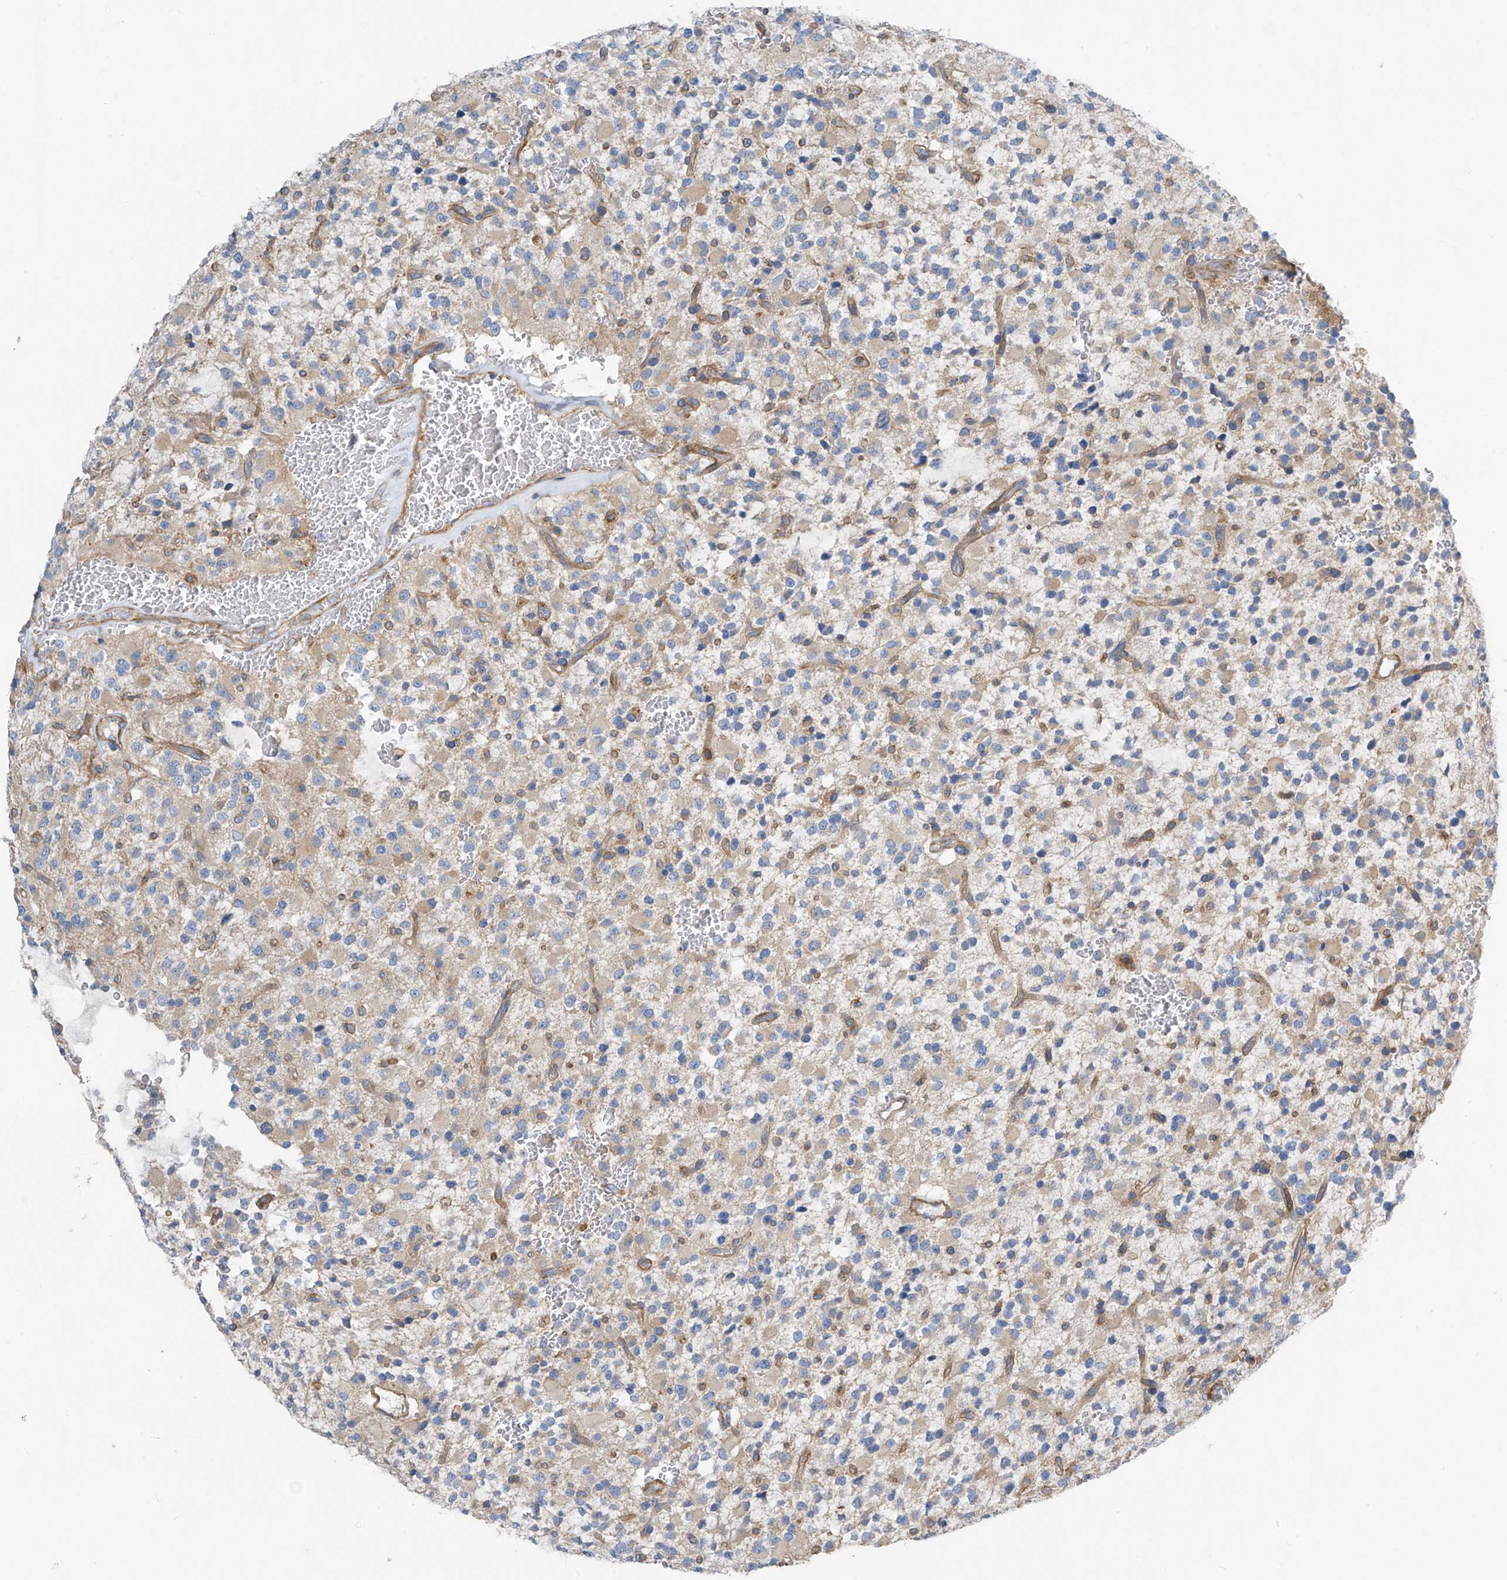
{"staining": {"intensity": "weak", "quantity": "<25%", "location": "cytoplasmic/membranous"}, "tissue": "glioma", "cell_type": "Tumor cells", "image_type": "cancer", "snomed": [{"axis": "morphology", "description": "Glioma, malignant, High grade"}, {"axis": "topography", "description": "Brain"}], "caption": "Glioma stained for a protein using IHC displays no staining tumor cells.", "gene": "SLC1A5", "patient": {"sex": "male", "age": 34}}